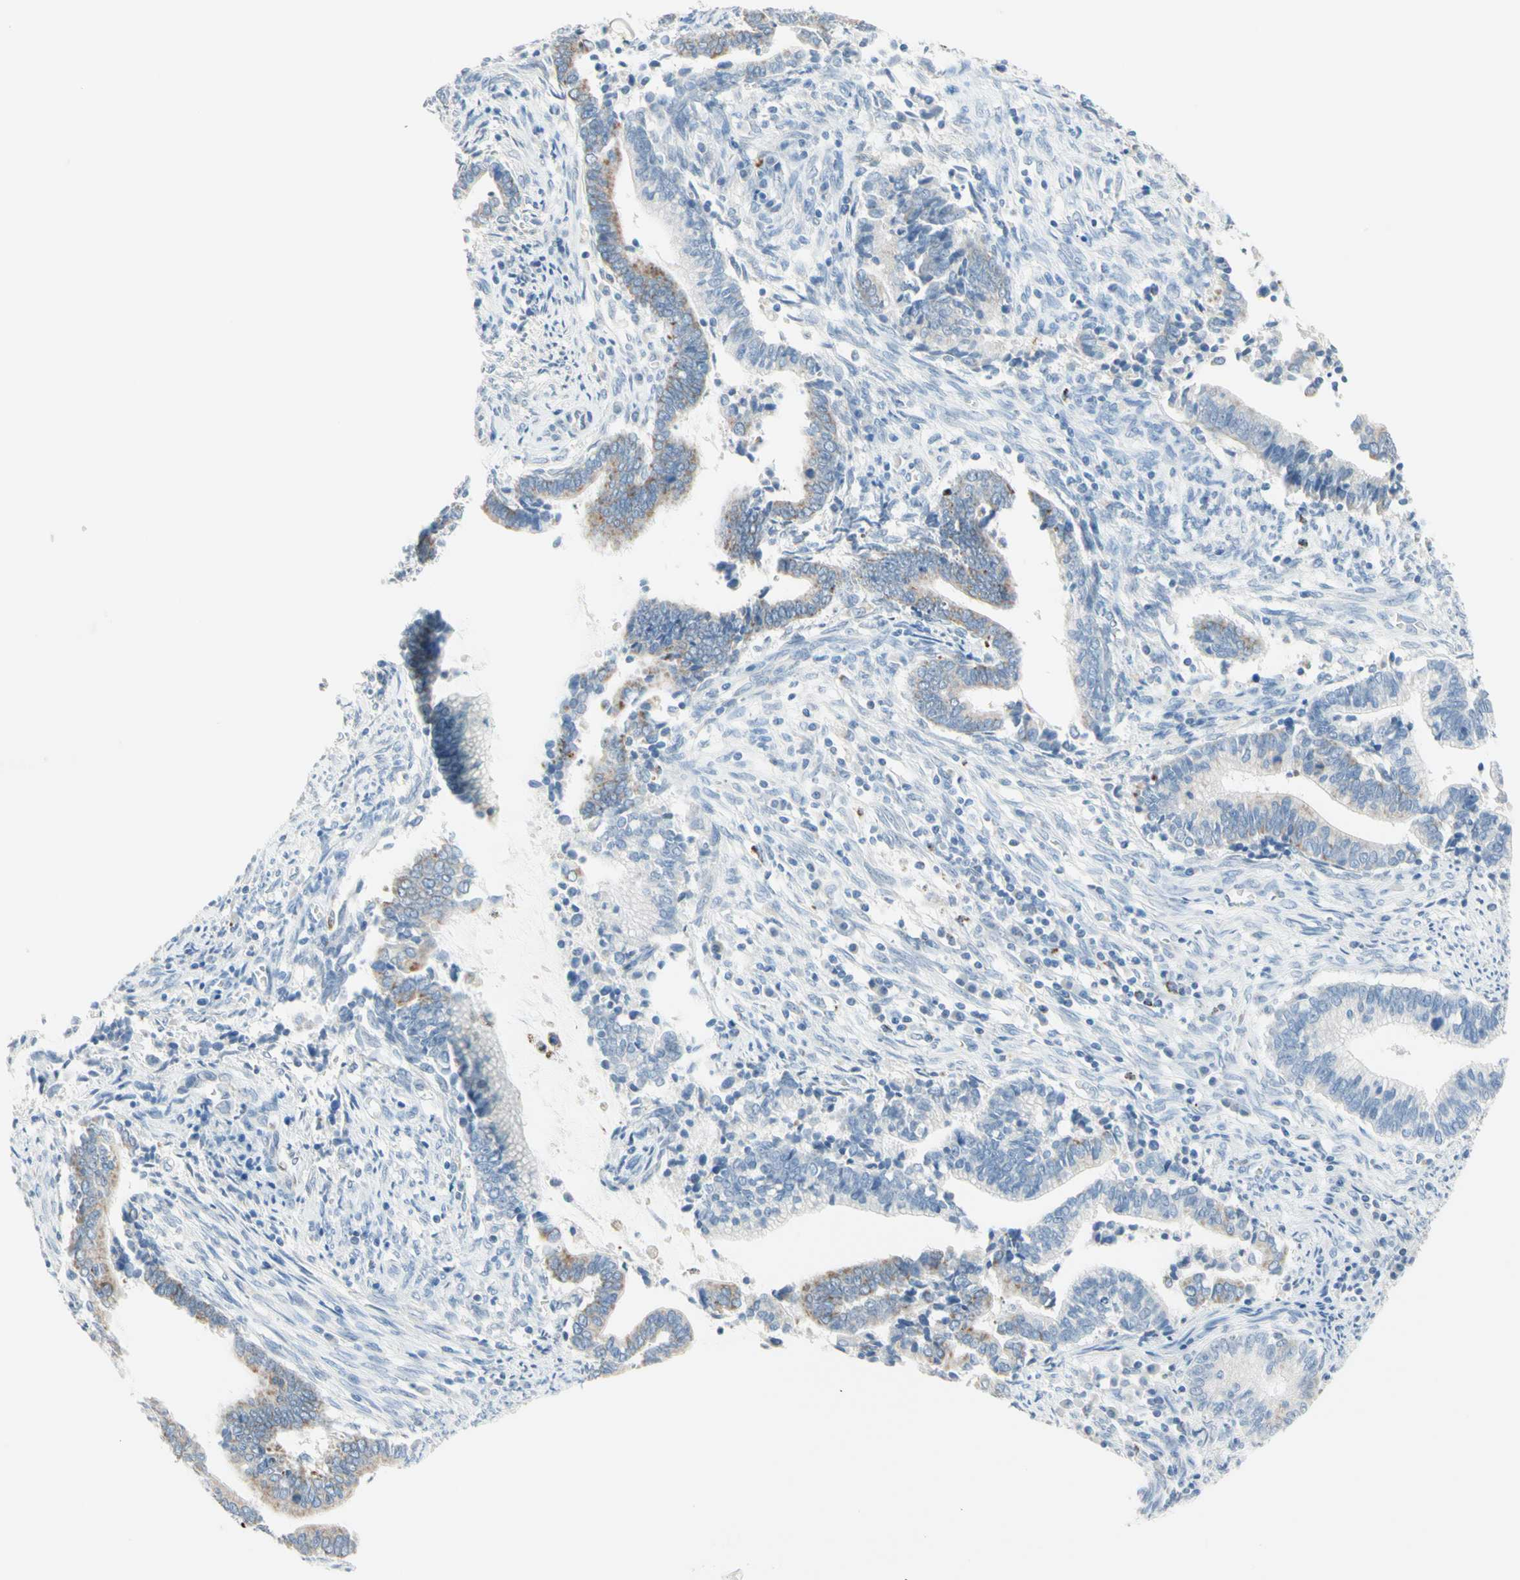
{"staining": {"intensity": "moderate", "quantity": "<25%", "location": "cytoplasmic/membranous"}, "tissue": "cervical cancer", "cell_type": "Tumor cells", "image_type": "cancer", "snomed": [{"axis": "morphology", "description": "Adenocarcinoma, NOS"}, {"axis": "topography", "description": "Cervix"}], "caption": "The immunohistochemical stain highlights moderate cytoplasmic/membranous positivity in tumor cells of cervical cancer (adenocarcinoma) tissue.", "gene": "CYSLTR1", "patient": {"sex": "female", "age": 44}}